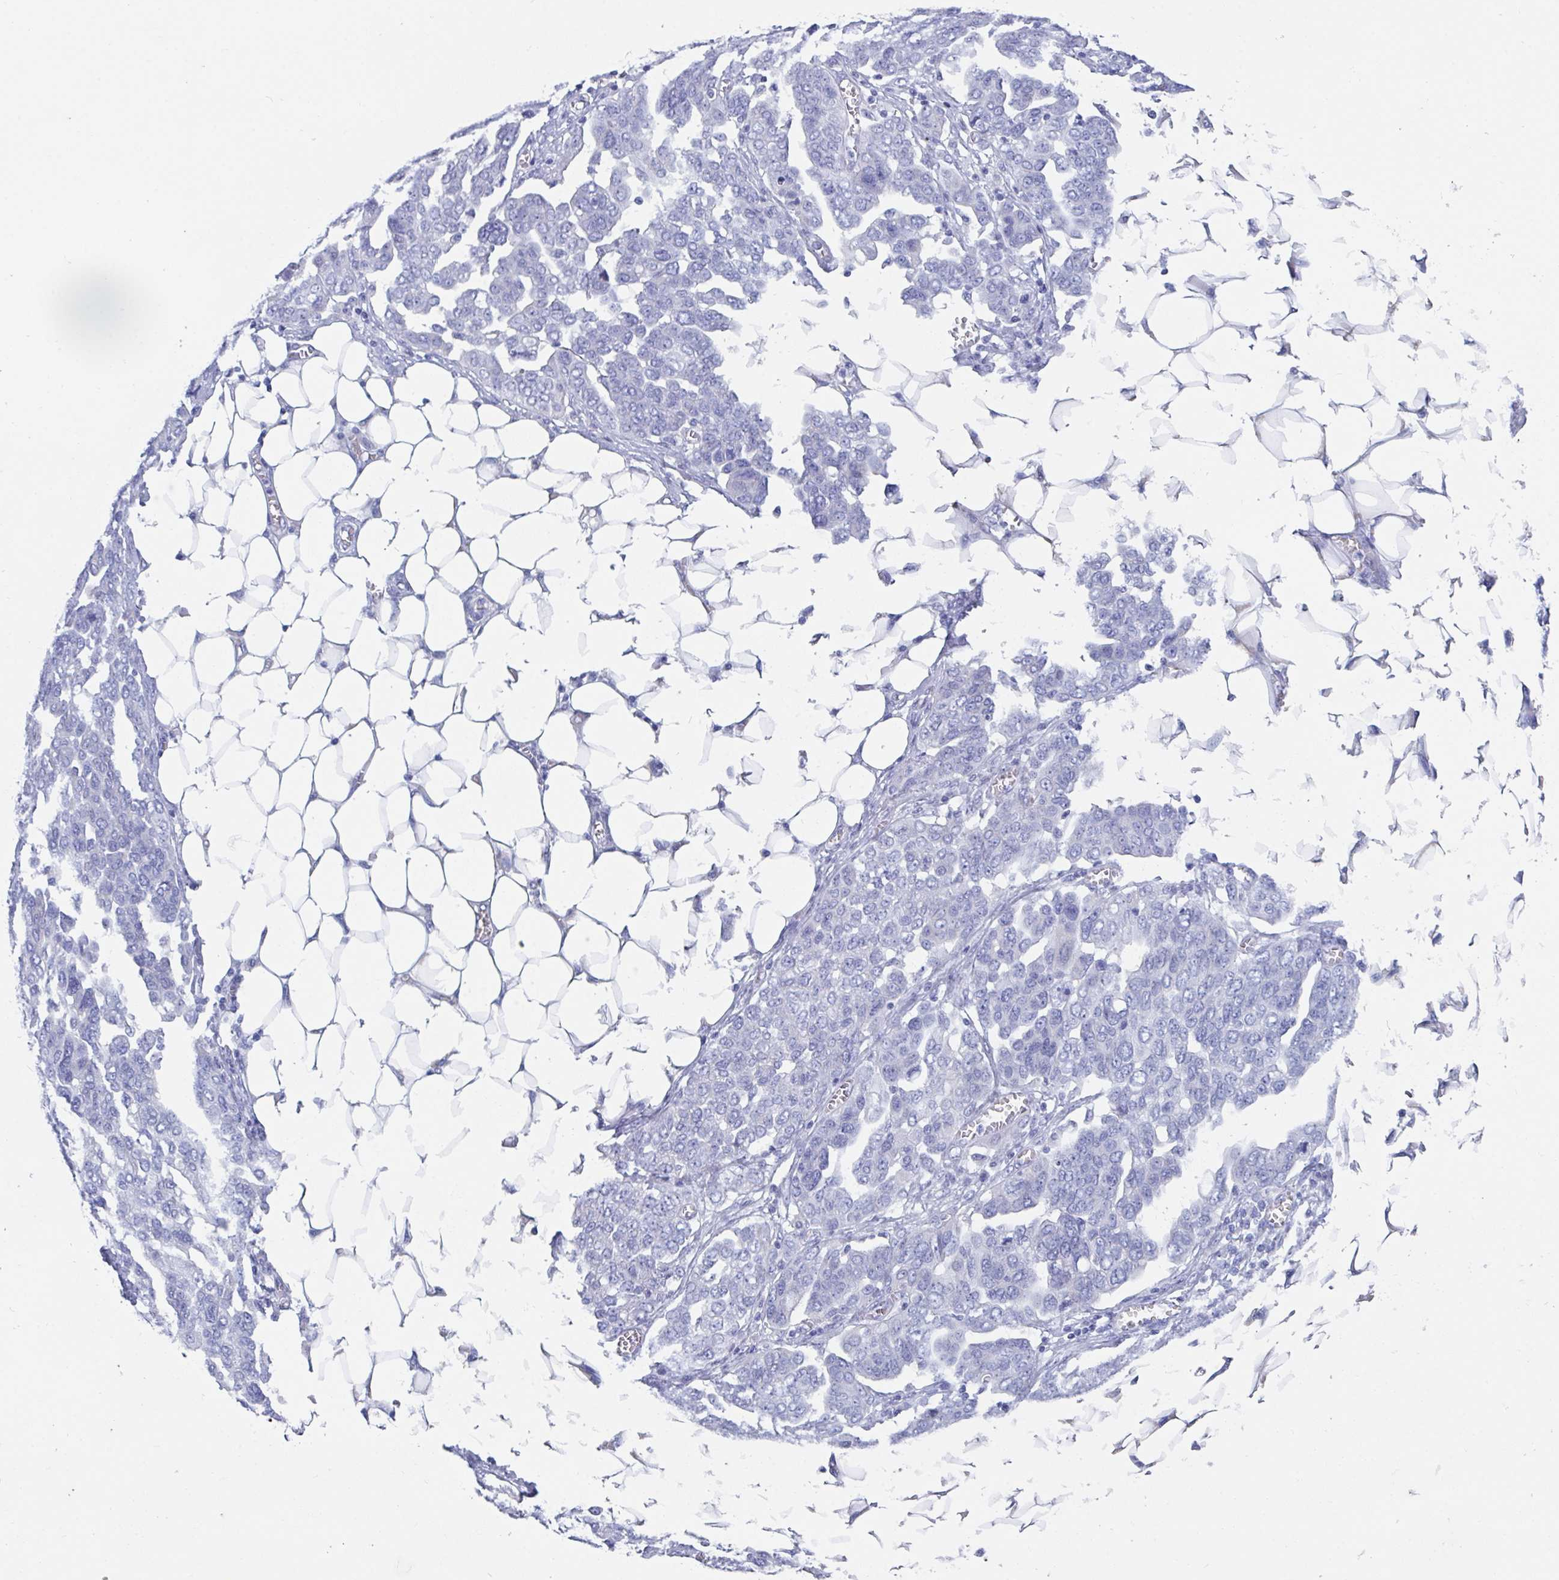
{"staining": {"intensity": "negative", "quantity": "none", "location": "none"}, "tissue": "ovarian cancer", "cell_type": "Tumor cells", "image_type": "cancer", "snomed": [{"axis": "morphology", "description": "Cystadenocarcinoma, serous, NOS"}, {"axis": "topography", "description": "Ovary"}], "caption": "Ovarian cancer stained for a protein using immunohistochemistry demonstrates no staining tumor cells.", "gene": "ZPBP", "patient": {"sex": "female", "age": 59}}